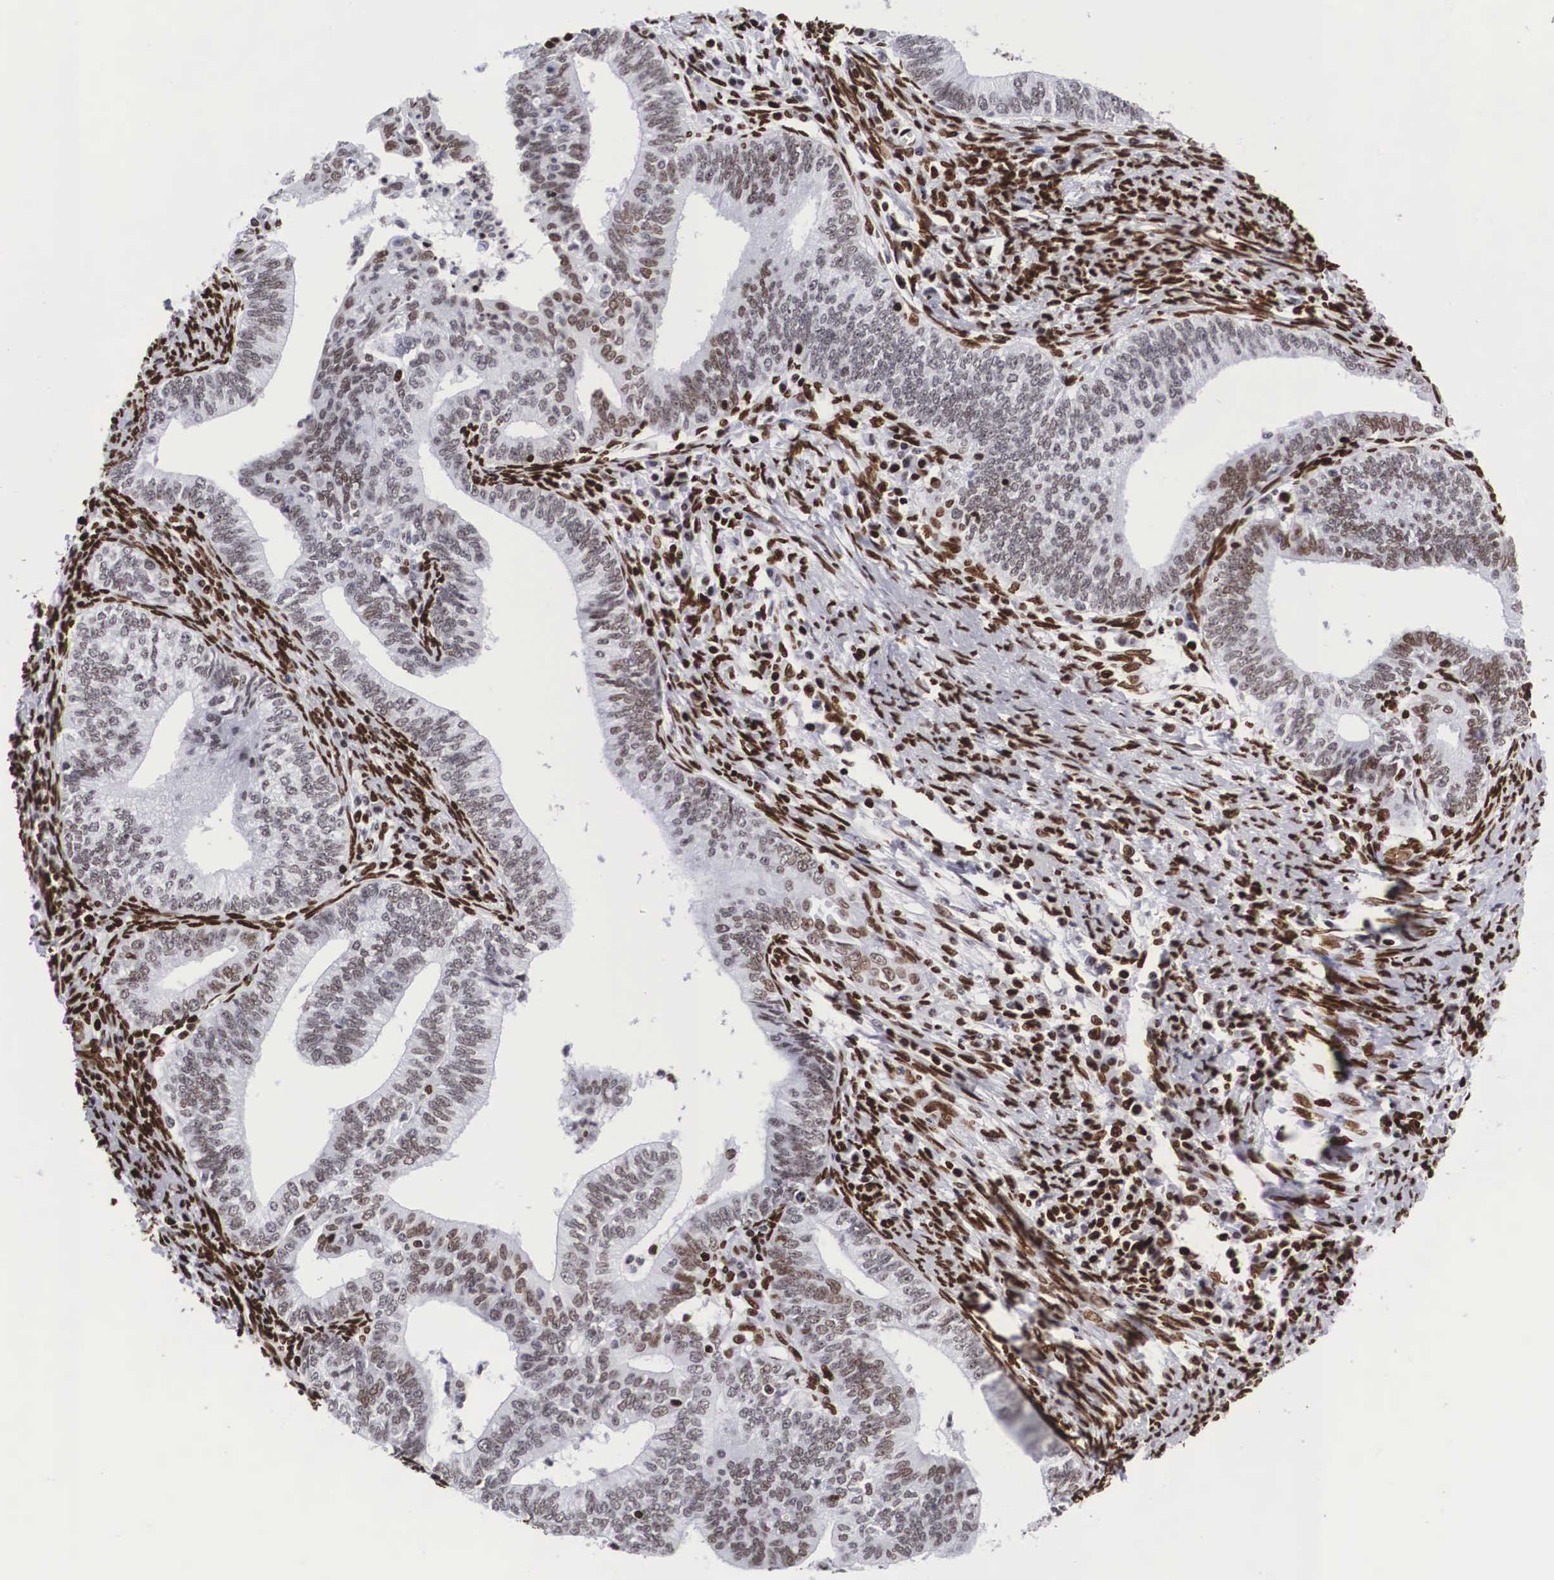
{"staining": {"intensity": "moderate", "quantity": ">75%", "location": "nuclear"}, "tissue": "endometrial cancer", "cell_type": "Tumor cells", "image_type": "cancer", "snomed": [{"axis": "morphology", "description": "Adenocarcinoma, NOS"}, {"axis": "topography", "description": "Endometrium"}], "caption": "Immunohistochemistry micrograph of human endometrial cancer (adenocarcinoma) stained for a protein (brown), which demonstrates medium levels of moderate nuclear positivity in approximately >75% of tumor cells.", "gene": "MECP2", "patient": {"sex": "female", "age": 66}}